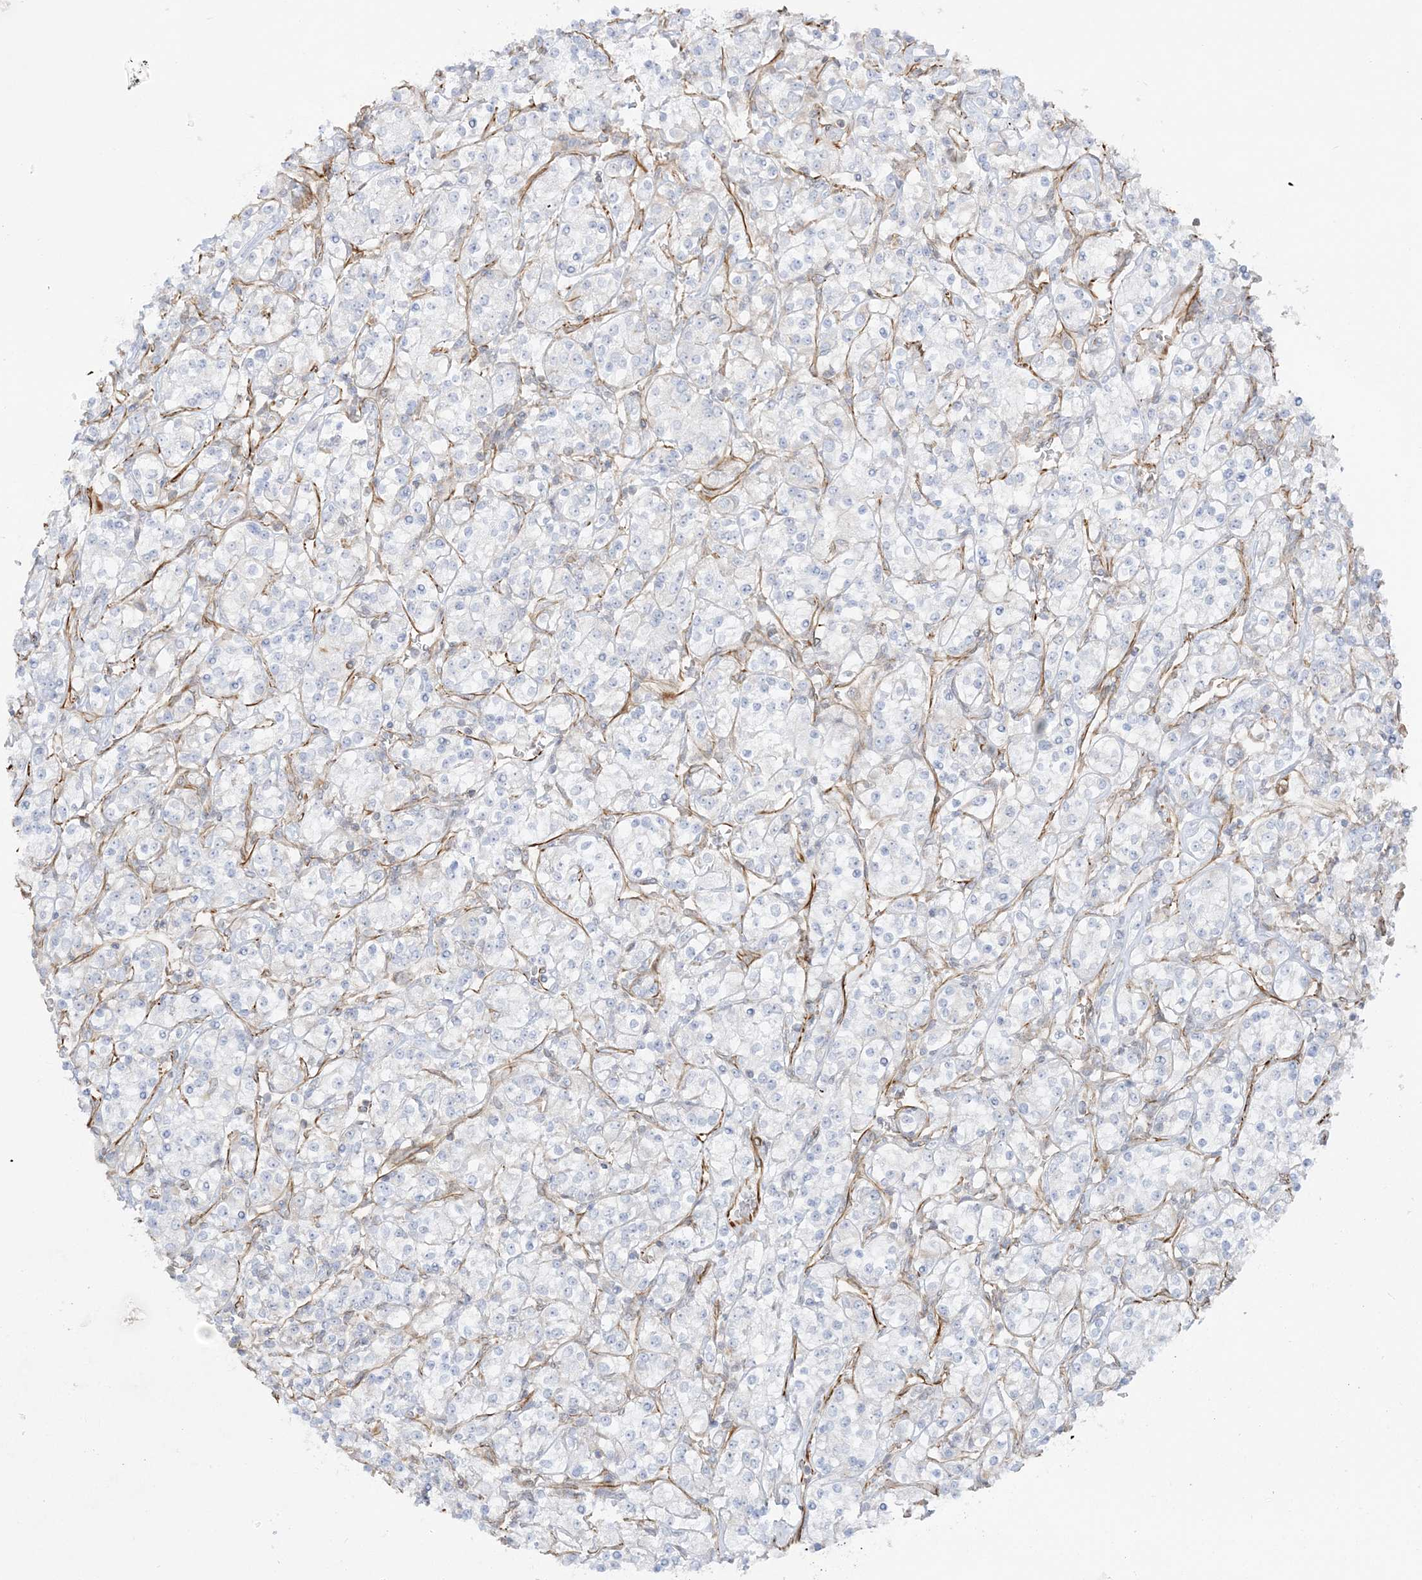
{"staining": {"intensity": "negative", "quantity": "none", "location": "none"}, "tissue": "renal cancer", "cell_type": "Tumor cells", "image_type": "cancer", "snomed": [{"axis": "morphology", "description": "Adenocarcinoma, NOS"}, {"axis": "topography", "description": "Kidney"}], "caption": "Immunohistochemical staining of human renal cancer (adenocarcinoma) displays no significant expression in tumor cells.", "gene": "SCLT1", "patient": {"sex": "male", "age": 77}}